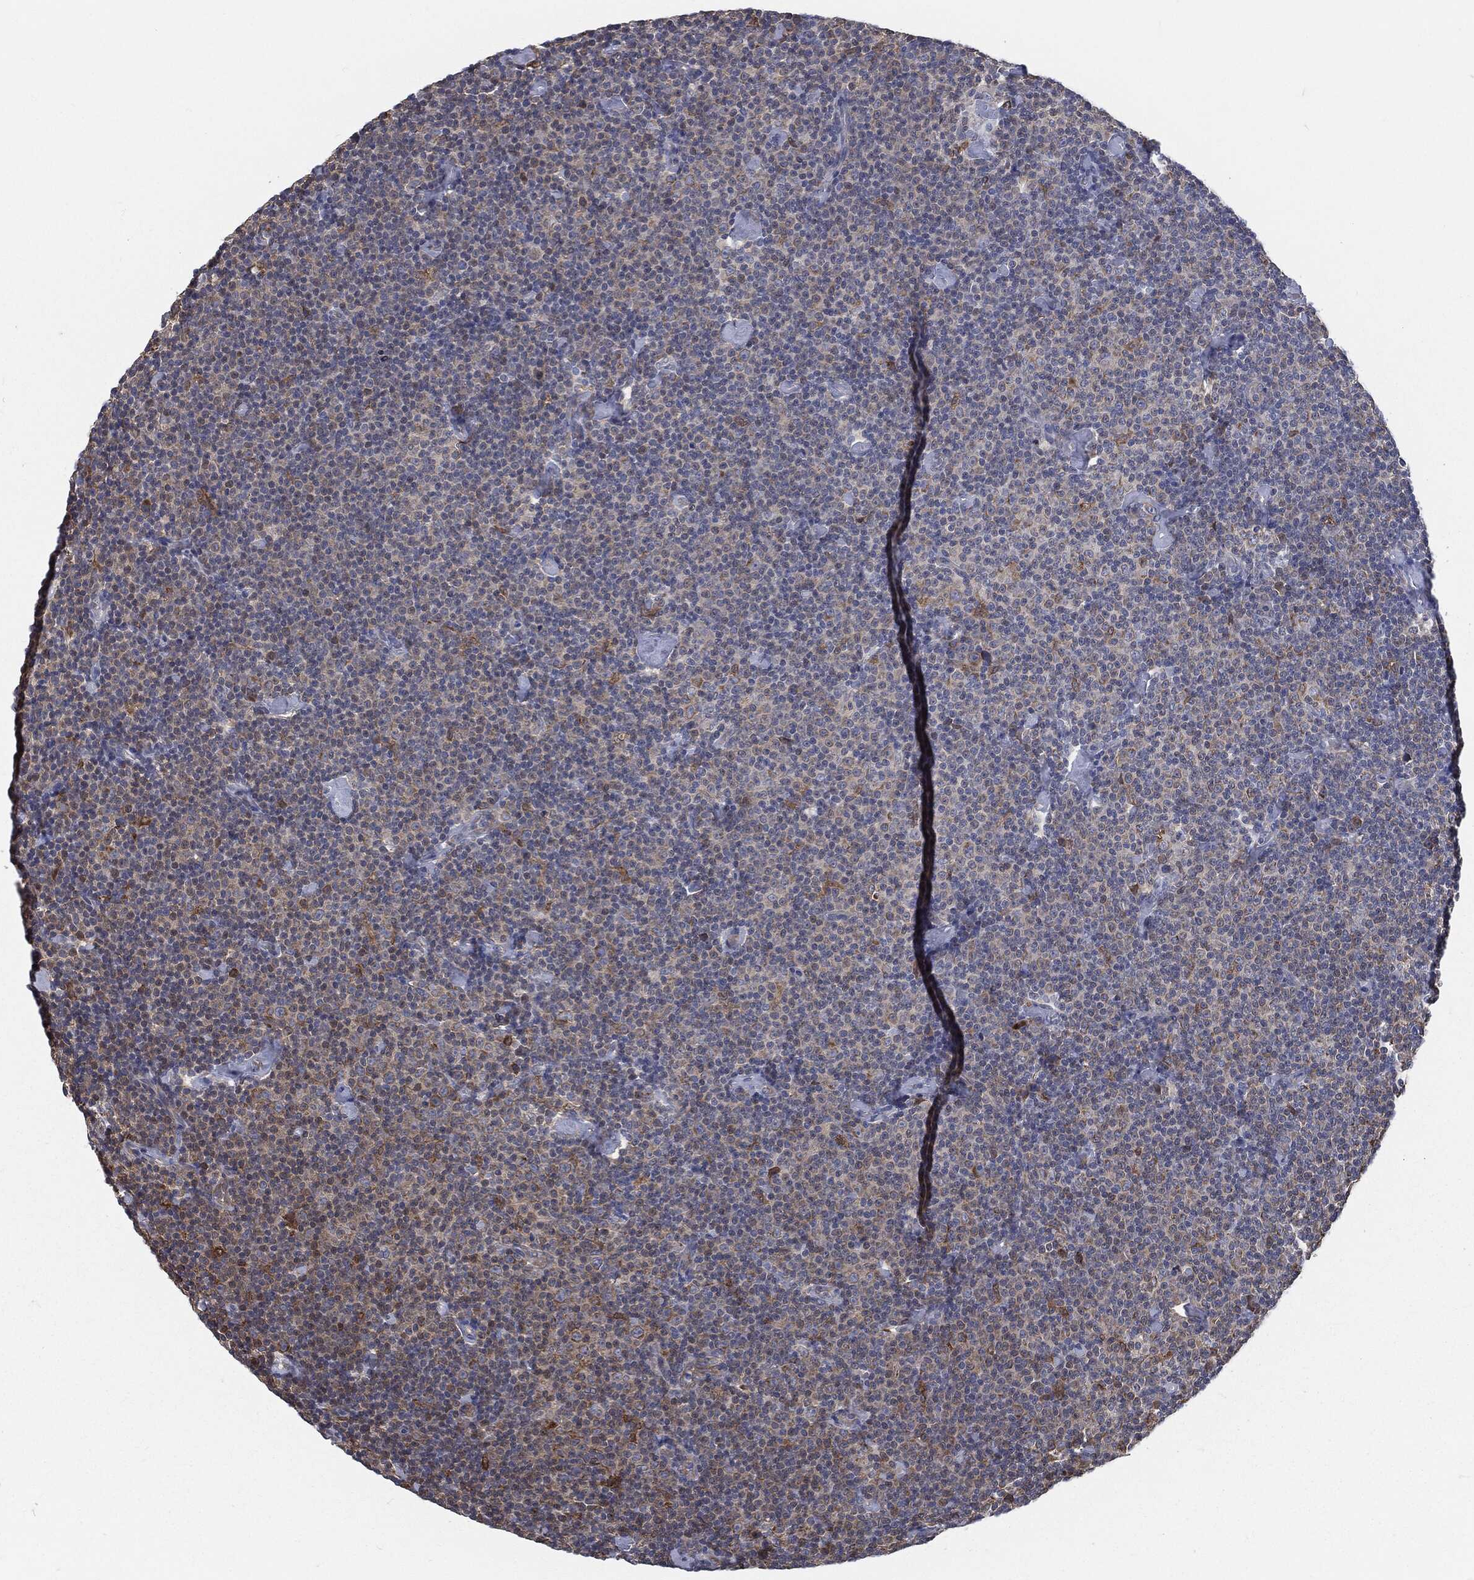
{"staining": {"intensity": "moderate", "quantity": "<25%", "location": "cytoplasmic/membranous"}, "tissue": "lymphoma", "cell_type": "Tumor cells", "image_type": "cancer", "snomed": [{"axis": "morphology", "description": "Malignant lymphoma, non-Hodgkin's type, Low grade"}, {"axis": "topography", "description": "Lymph node"}], "caption": "Tumor cells show moderate cytoplasmic/membranous positivity in about <25% of cells in lymphoma.", "gene": "PRDX4", "patient": {"sex": "male", "age": 81}}